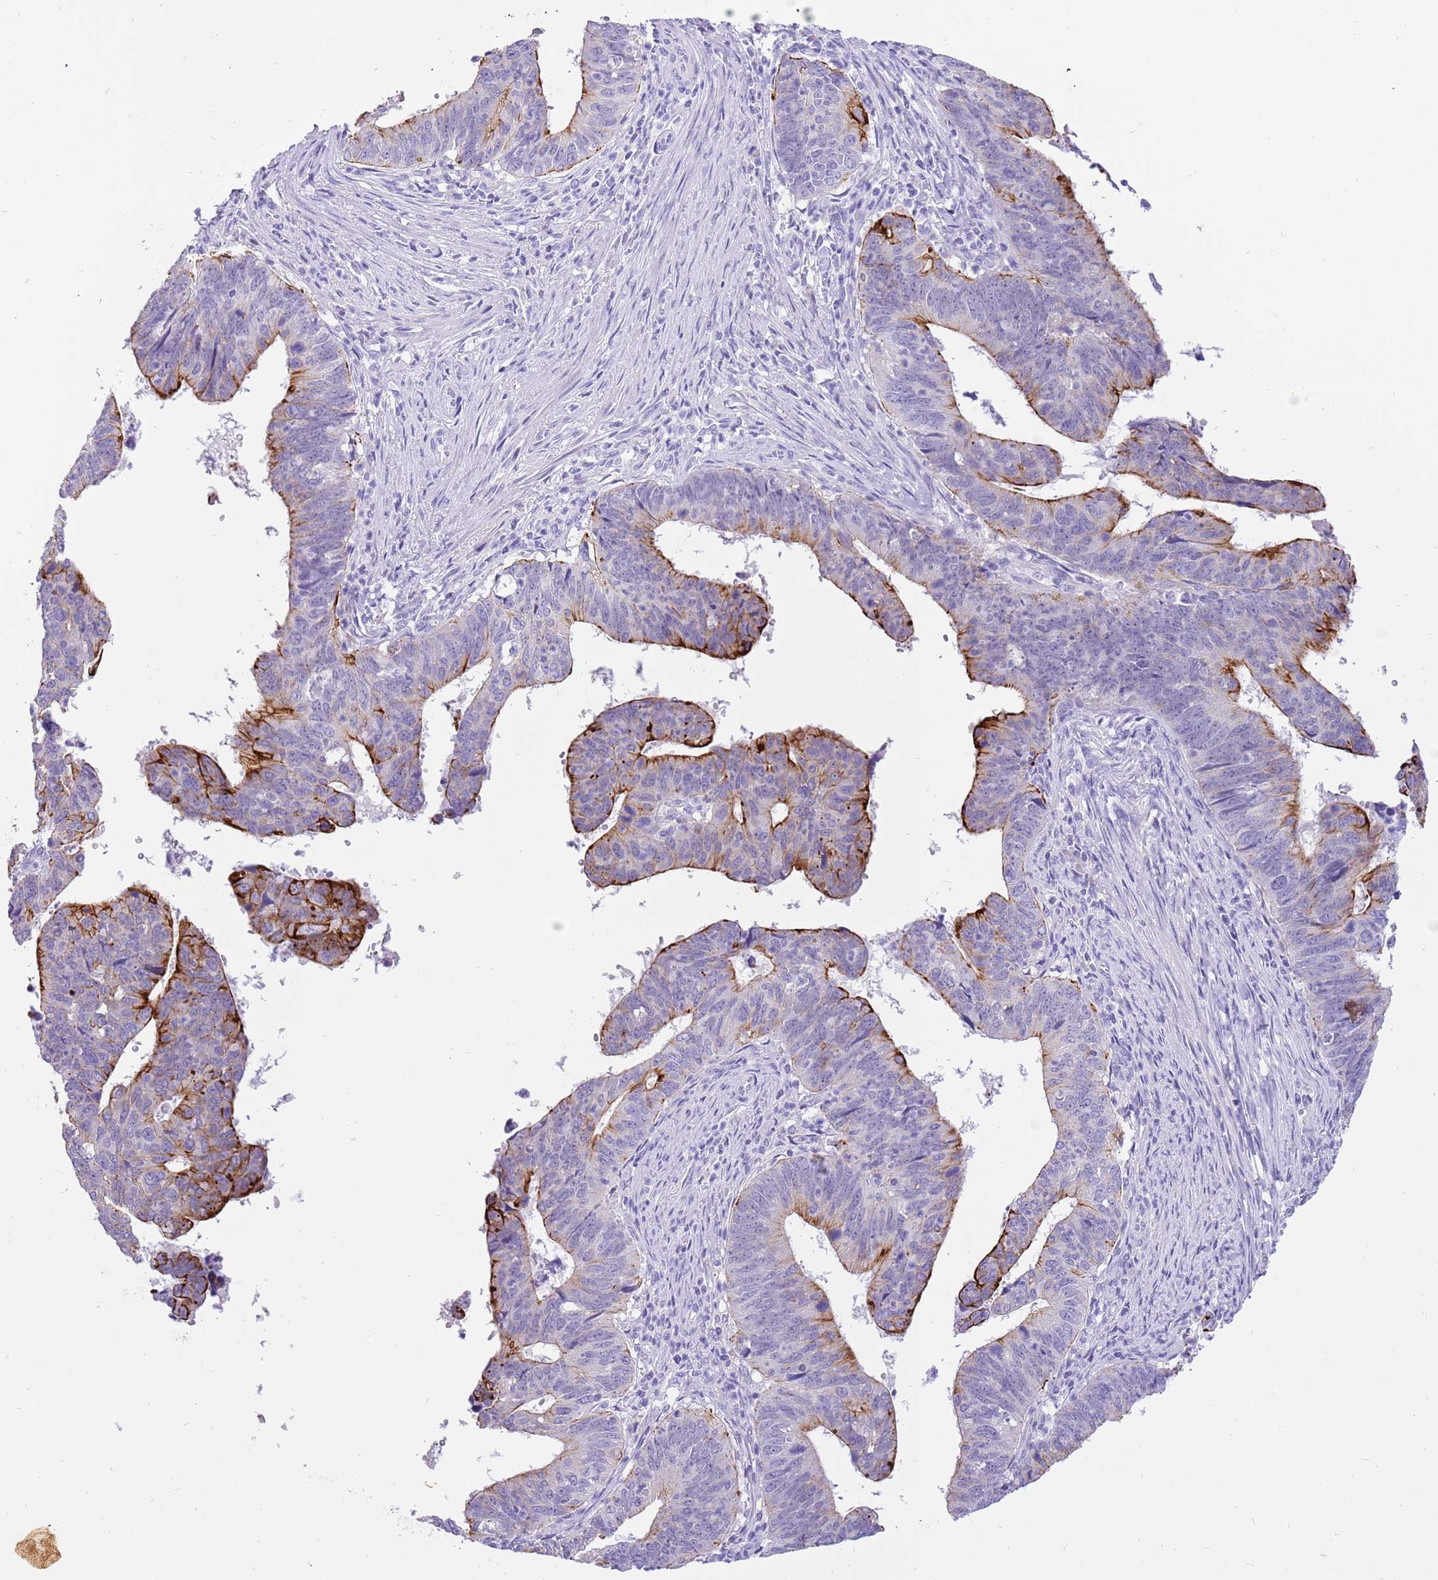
{"staining": {"intensity": "strong", "quantity": "25%-75%", "location": "cytoplasmic/membranous"}, "tissue": "stomach cancer", "cell_type": "Tumor cells", "image_type": "cancer", "snomed": [{"axis": "morphology", "description": "Adenocarcinoma, NOS"}, {"axis": "topography", "description": "Stomach"}], "caption": "Stomach adenocarcinoma tissue exhibits strong cytoplasmic/membranous staining in approximately 25%-75% of tumor cells, visualized by immunohistochemistry.", "gene": "R3HDM4", "patient": {"sex": "male", "age": 59}}